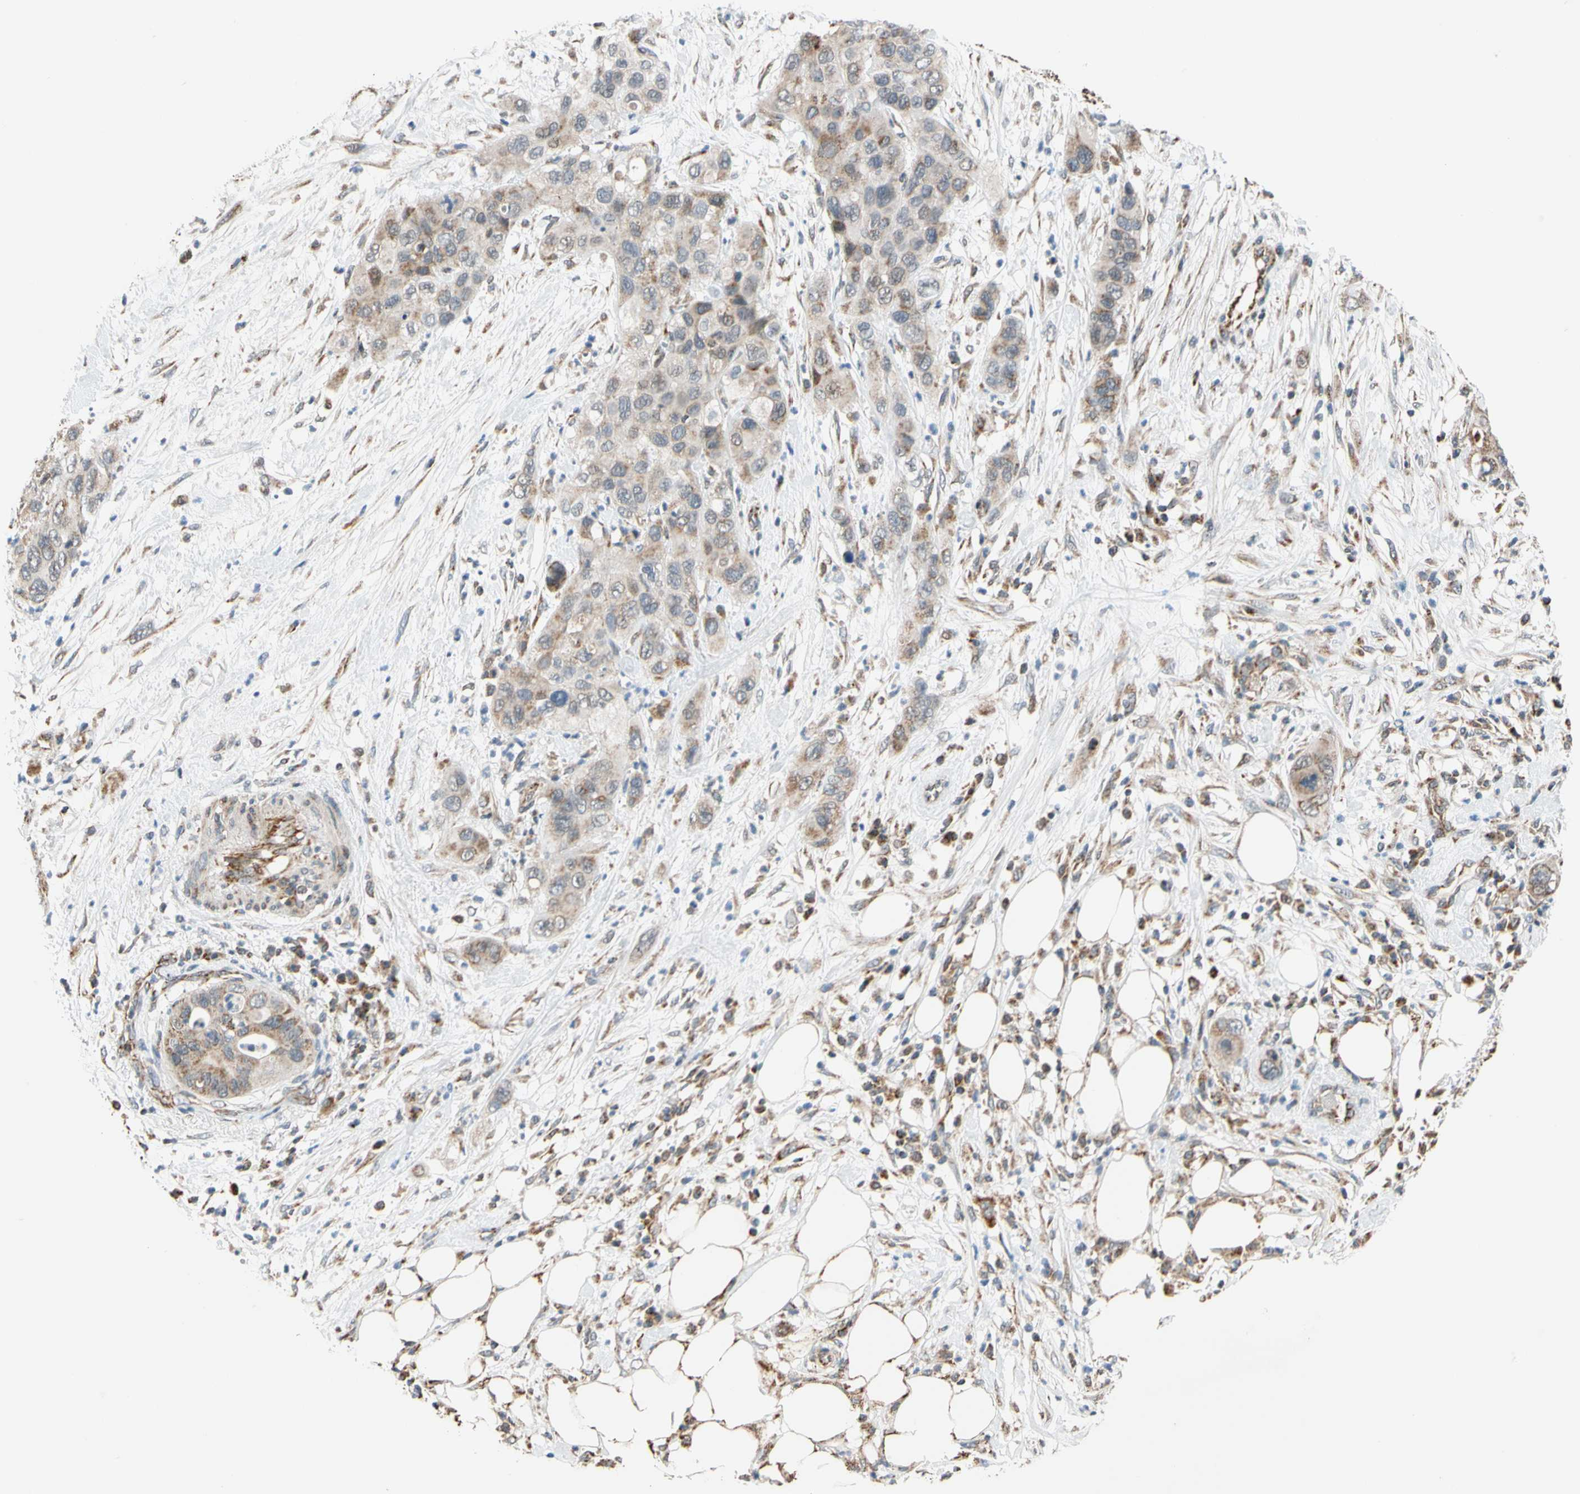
{"staining": {"intensity": "weak", "quantity": ">75%", "location": "cytoplasmic/membranous"}, "tissue": "pancreatic cancer", "cell_type": "Tumor cells", "image_type": "cancer", "snomed": [{"axis": "morphology", "description": "Adenocarcinoma, NOS"}, {"axis": "topography", "description": "Pancreas"}], "caption": "Pancreatic adenocarcinoma stained with DAB immunohistochemistry displays low levels of weak cytoplasmic/membranous expression in approximately >75% of tumor cells.", "gene": "KHDC4", "patient": {"sex": "female", "age": 71}}